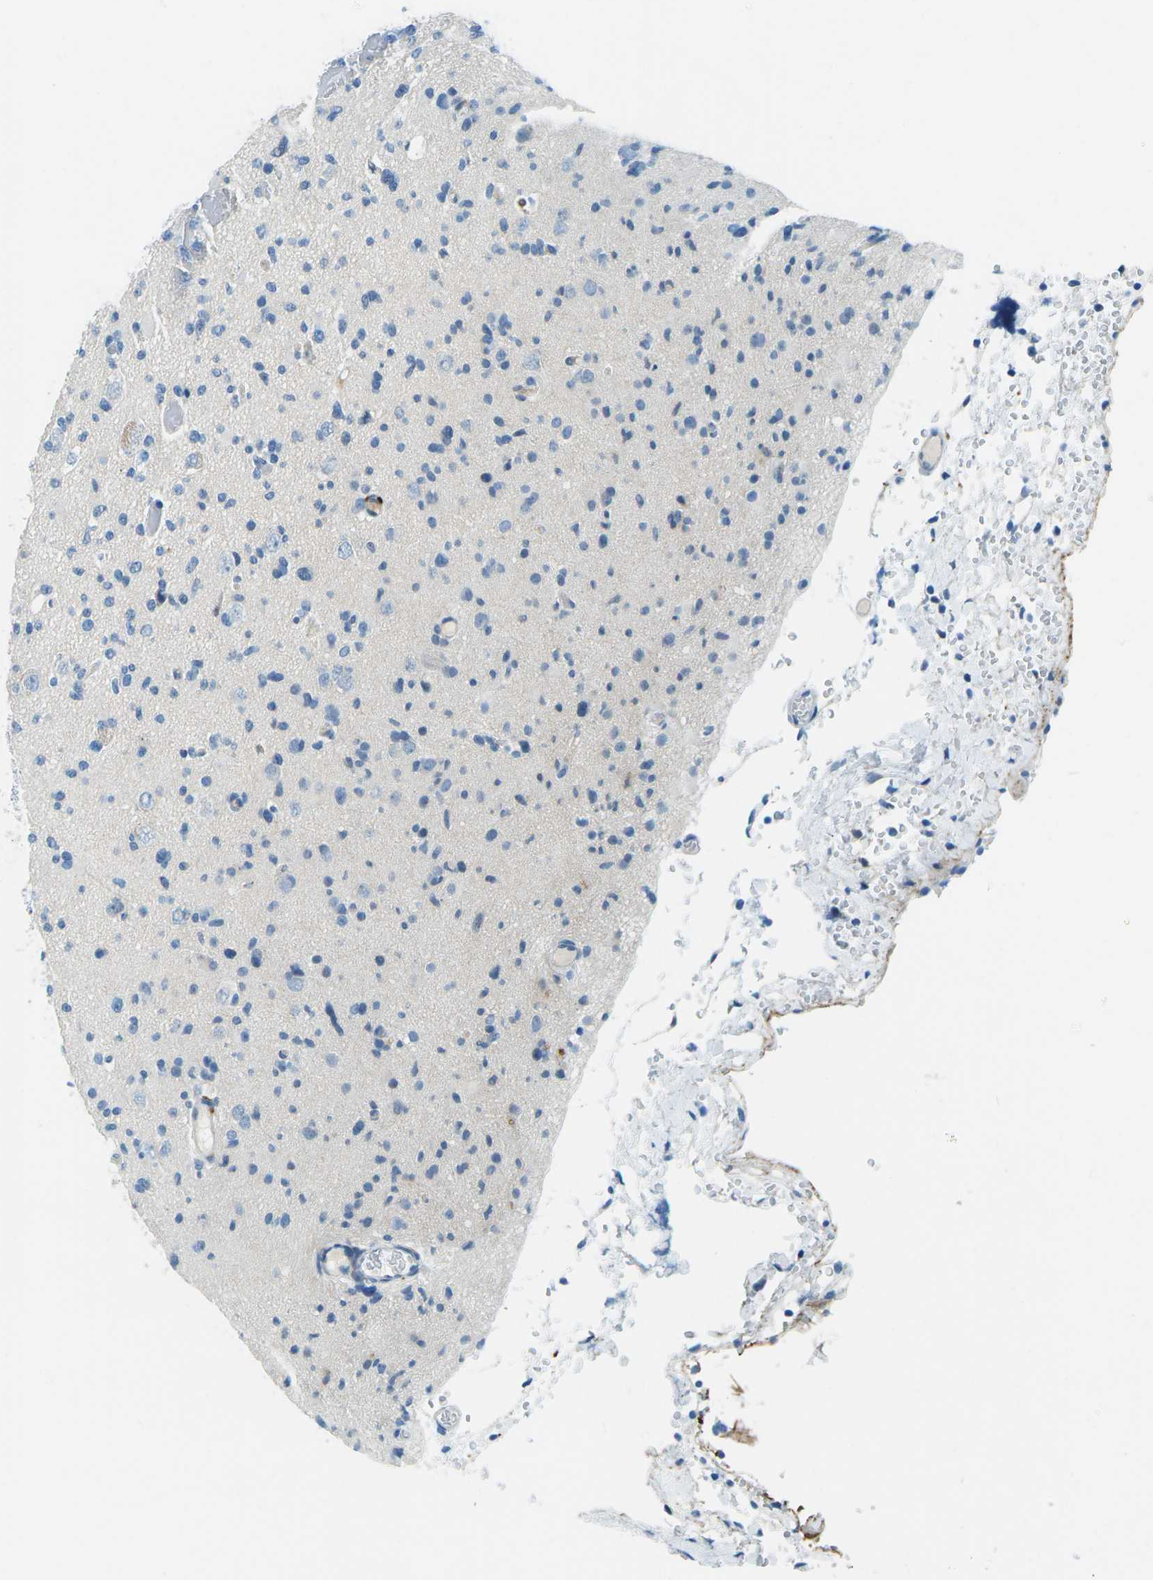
{"staining": {"intensity": "negative", "quantity": "none", "location": "none"}, "tissue": "glioma", "cell_type": "Tumor cells", "image_type": "cancer", "snomed": [{"axis": "morphology", "description": "Glioma, malignant, Low grade"}, {"axis": "topography", "description": "Brain"}], "caption": "The immunohistochemistry image has no significant staining in tumor cells of malignant glioma (low-grade) tissue.", "gene": "CFB", "patient": {"sex": "female", "age": 22}}